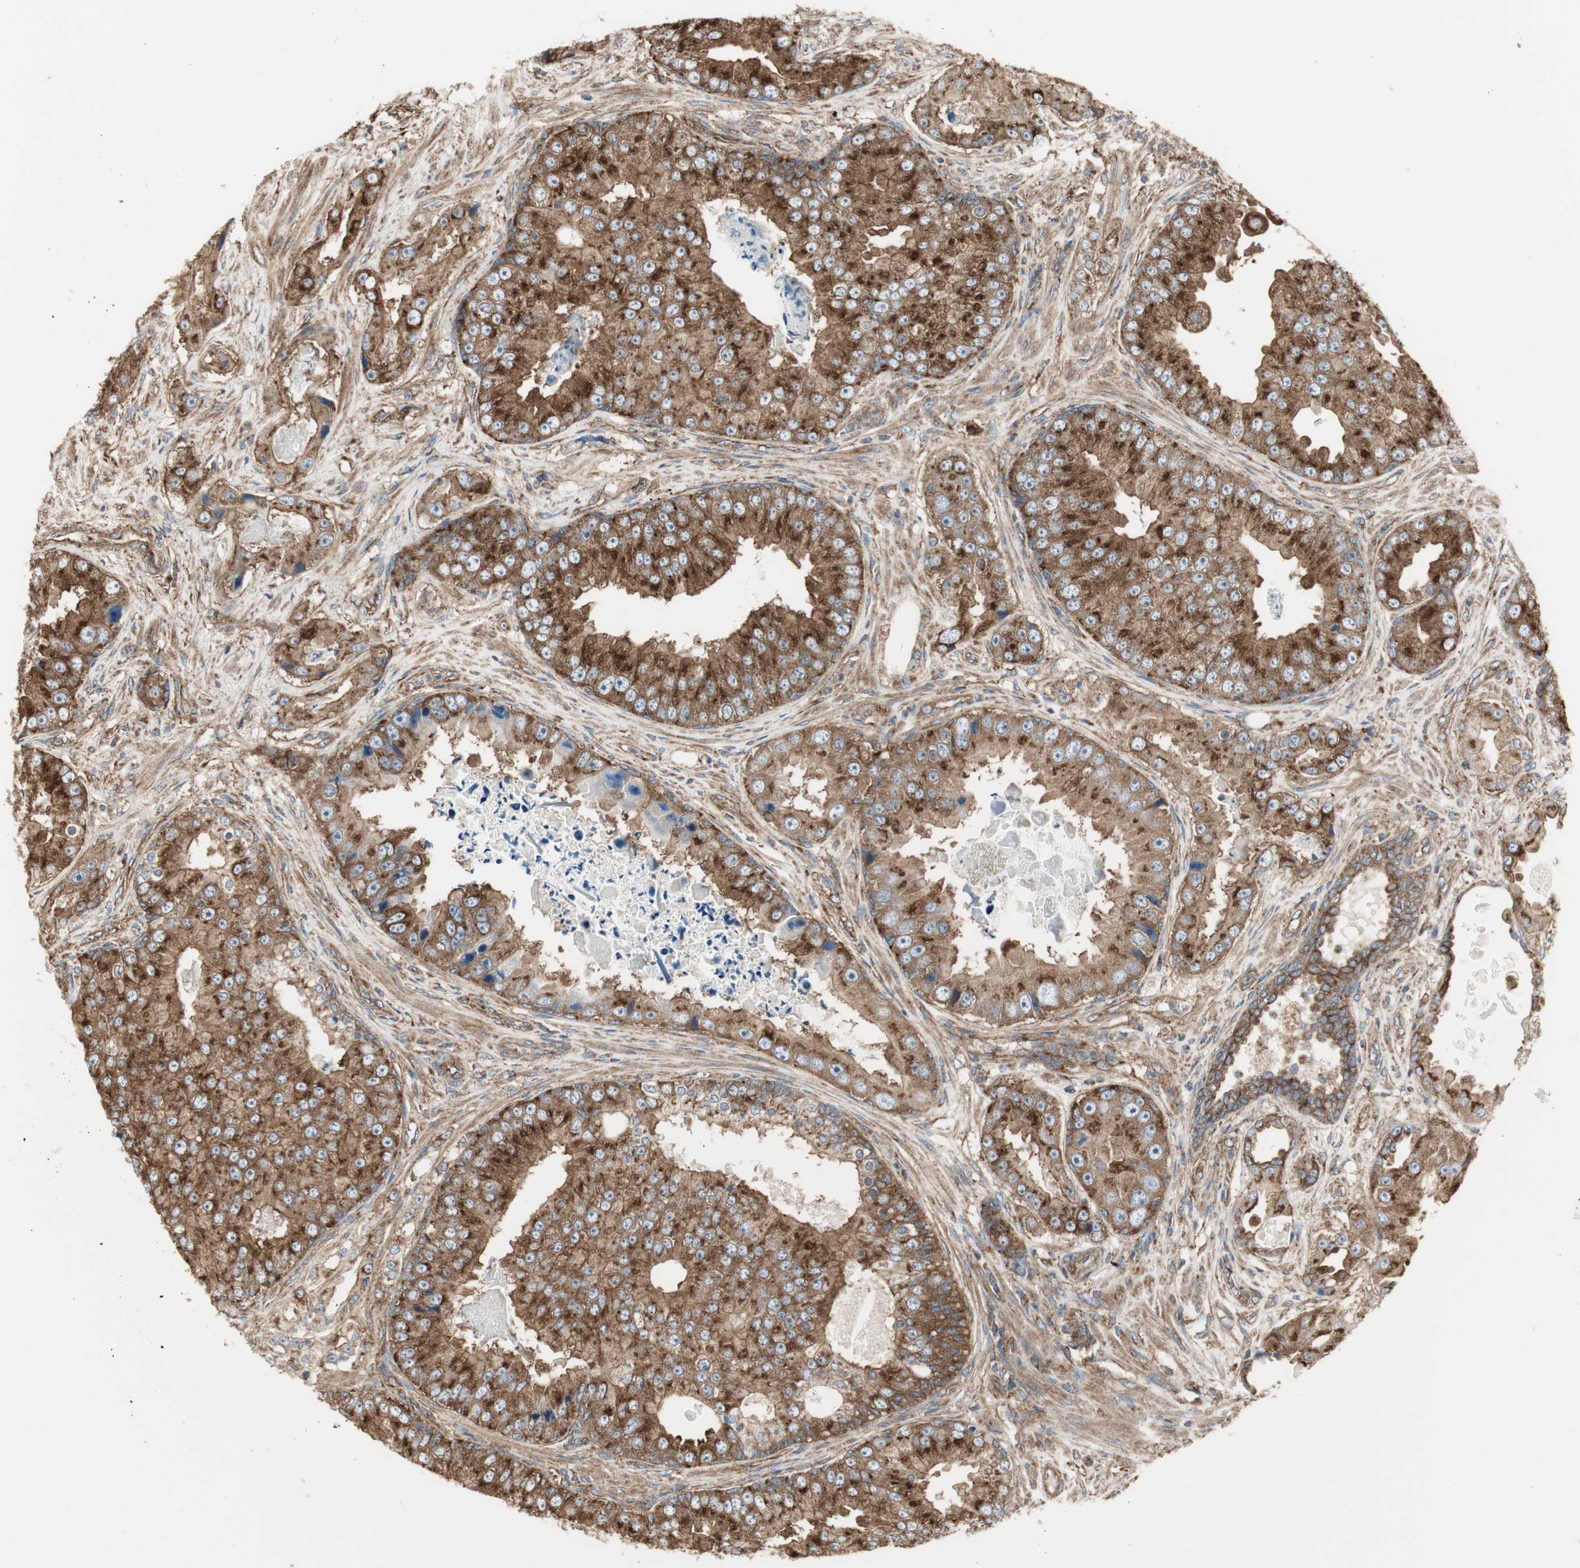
{"staining": {"intensity": "strong", "quantity": ">75%", "location": "cytoplasmic/membranous"}, "tissue": "prostate cancer", "cell_type": "Tumor cells", "image_type": "cancer", "snomed": [{"axis": "morphology", "description": "Adenocarcinoma, High grade"}, {"axis": "topography", "description": "Prostate"}], "caption": "Prostate cancer (high-grade adenocarcinoma) was stained to show a protein in brown. There is high levels of strong cytoplasmic/membranous positivity in approximately >75% of tumor cells. Nuclei are stained in blue.", "gene": "H6PD", "patient": {"sex": "male", "age": 73}}